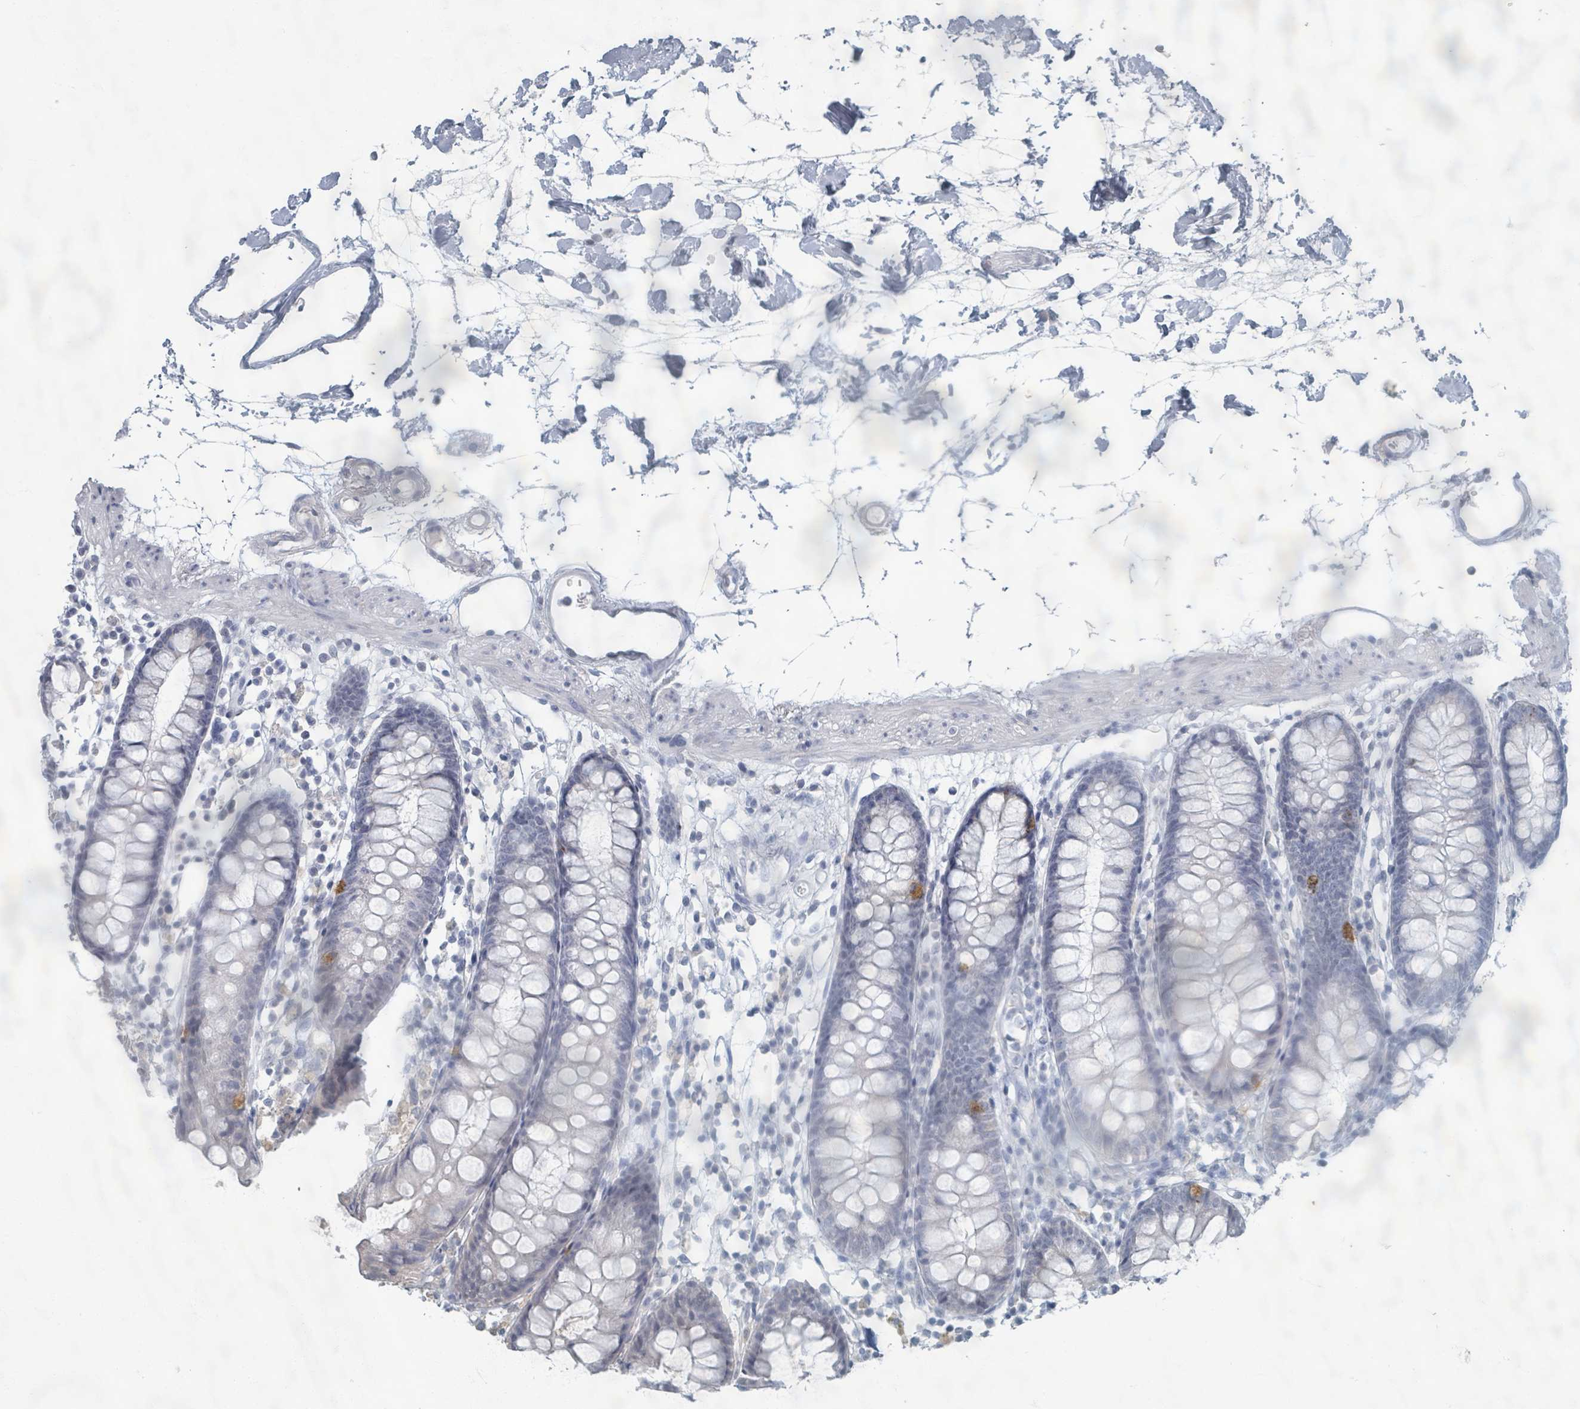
{"staining": {"intensity": "negative", "quantity": "none", "location": "none"}, "tissue": "colon", "cell_type": "Endothelial cells", "image_type": "normal", "snomed": [{"axis": "morphology", "description": "Normal tissue, NOS"}, {"axis": "topography", "description": "Colon"}], "caption": "The immunohistochemistry (IHC) histopathology image has no significant expression in endothelial cells of colon. (DAB immunohistochemistry with hematoxylin counter stain).", "gene": "WNT11", "patient": {"sex": "female", "age": 82}}